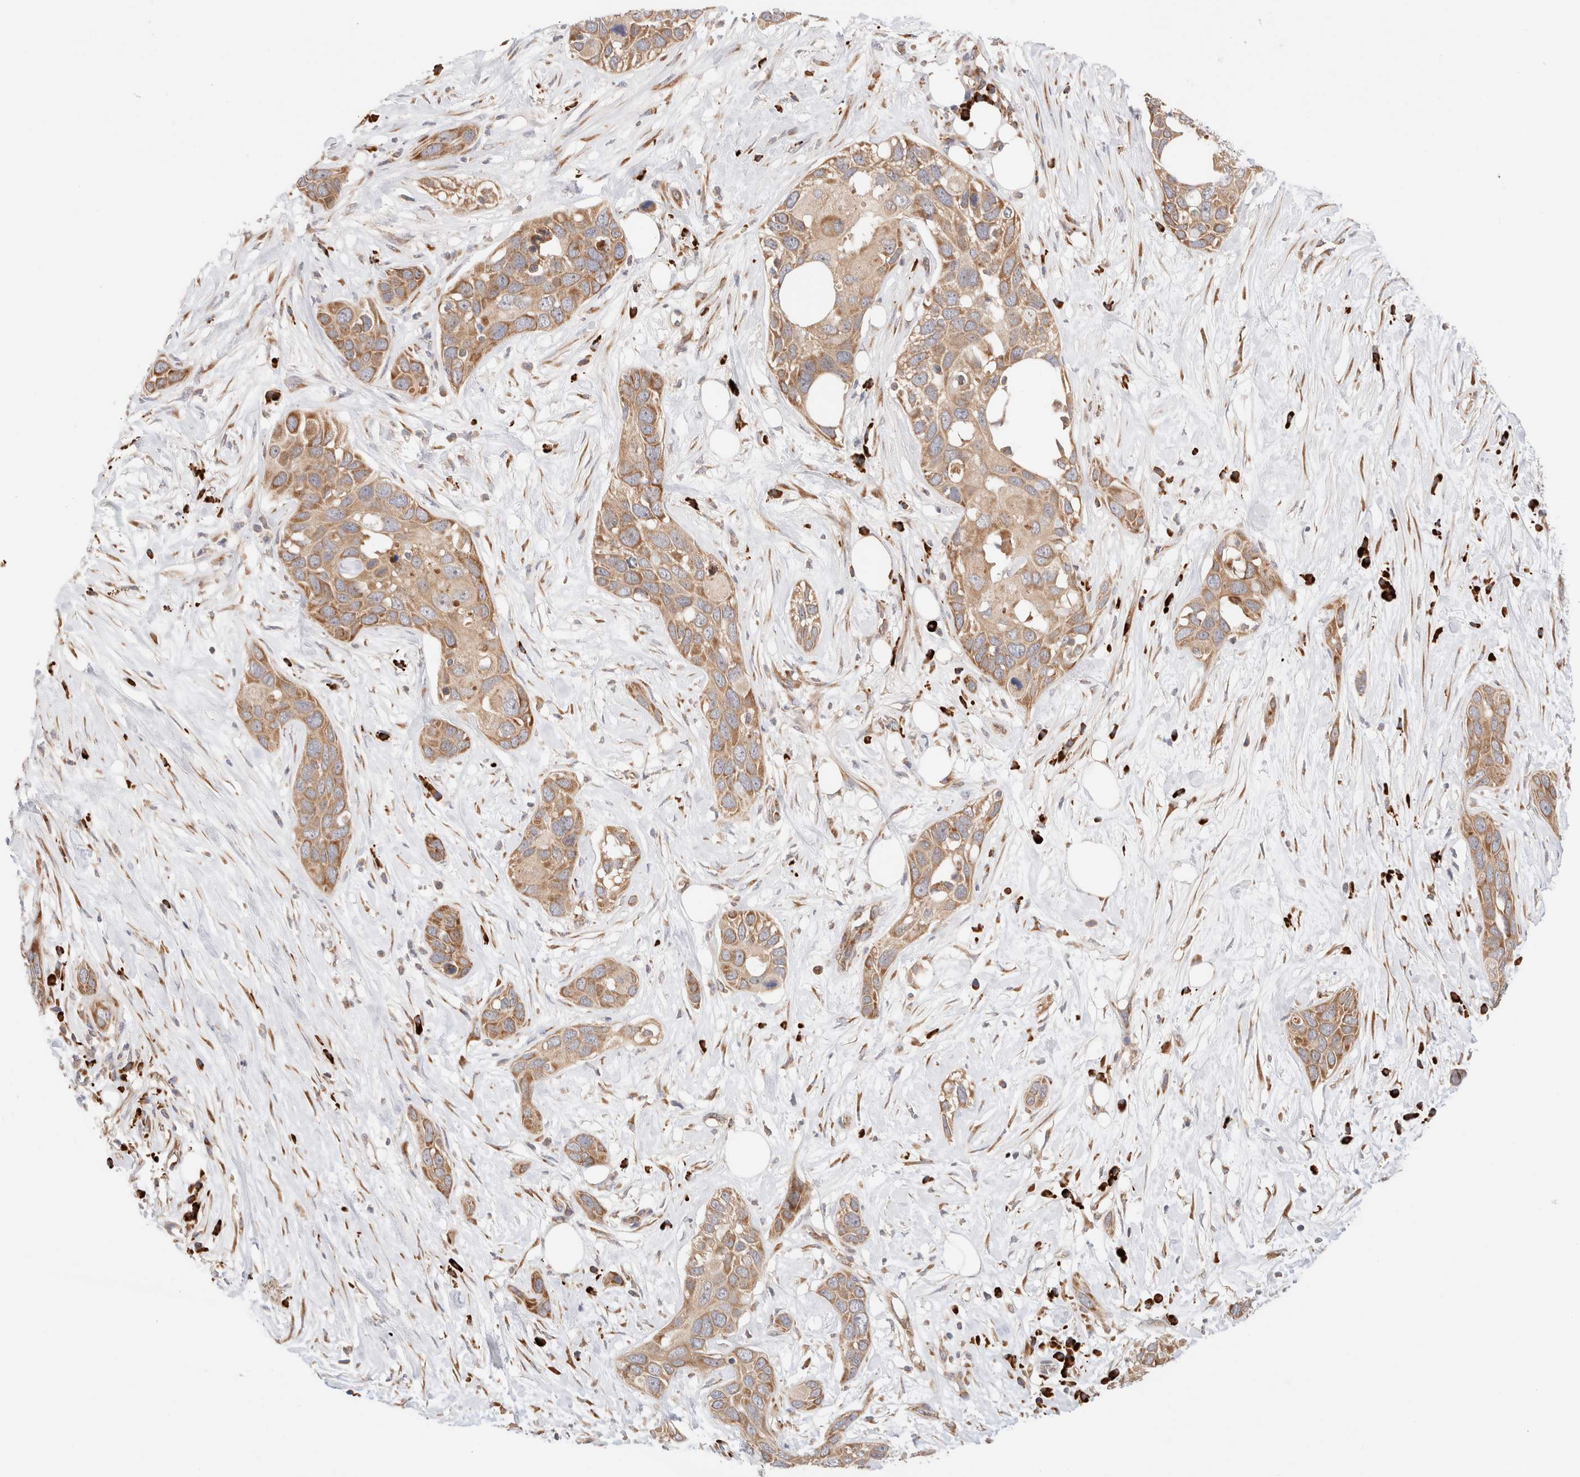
{"staining": {"intensity": "moderate", "quantity": ">75%", "location": "cytoplasmic/membranous"}, "tissue": "pancreatic cancer", "cell_type": "Tumor cells", "image_type": "cancer", "snomed": [{"axis": "morphology", "description": "Adenocarcinoma, NOS"}, {"axis": "topography", "description": "Pancreas"}], "caption": "There is medium levels of moderate cytoplasmic/membranous expression in tumor cells of pancreatic cancer, as demonstrated by immunohistochemical staining (brown color).", "gene": "UTS2B", "patient": {"sex": "female", "age": 60}}